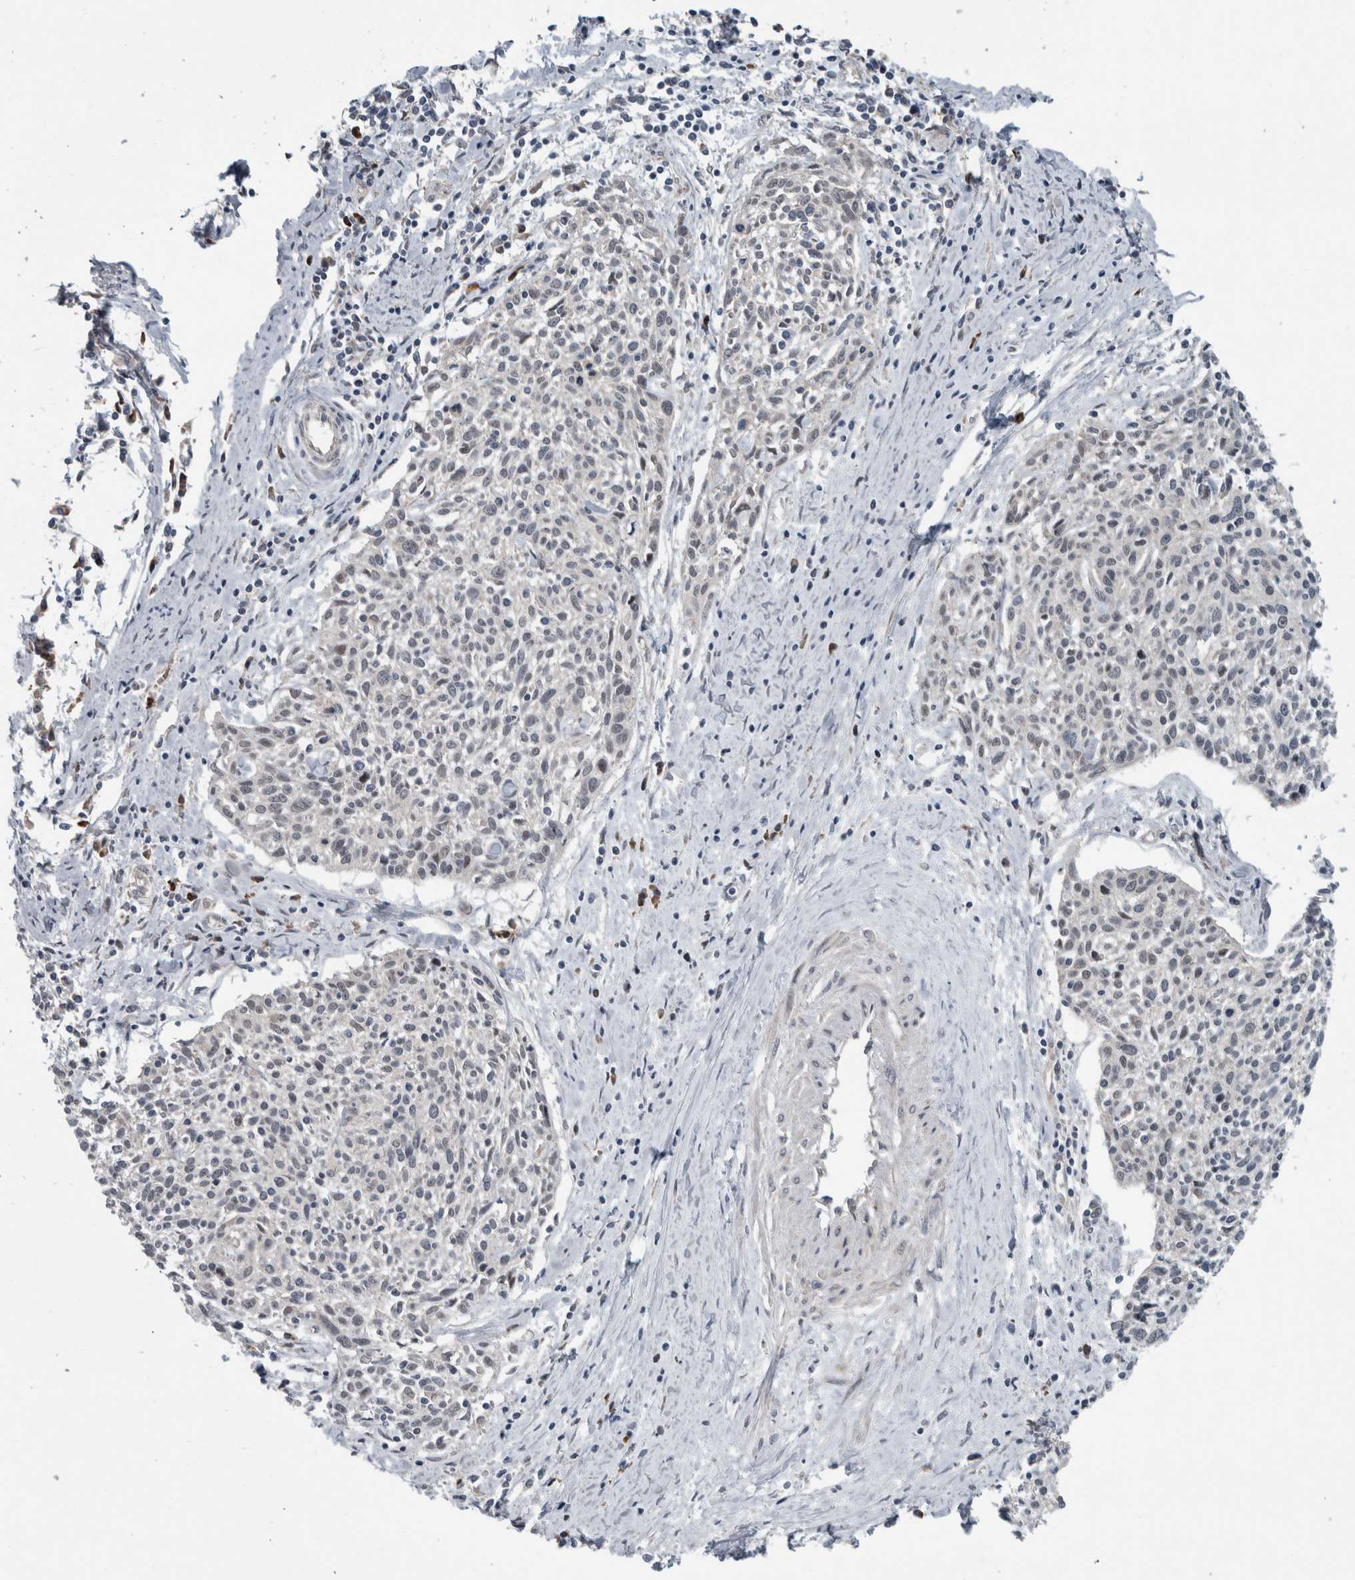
{"staining": {"intensity": "negative", "quantity": "none", "location": "none"}, "tissue": "cervical cancer", "cell_type": "Tumor cells", "image_type": "cancer", "snomed": [{"axis": "morphology", "description": "Squamous cell carcinoma, NOS"}, {"axis": "topography", "description": "Cervix"}], "caption": "High power microscopy histopathology image of an immunohistochemistry (IHC) image of squamous cell carcinoma (cervical), revealing no significant expression in tumor cells.", "gene": "GBA2", "patient": {"sex": "female", "age": 51}}